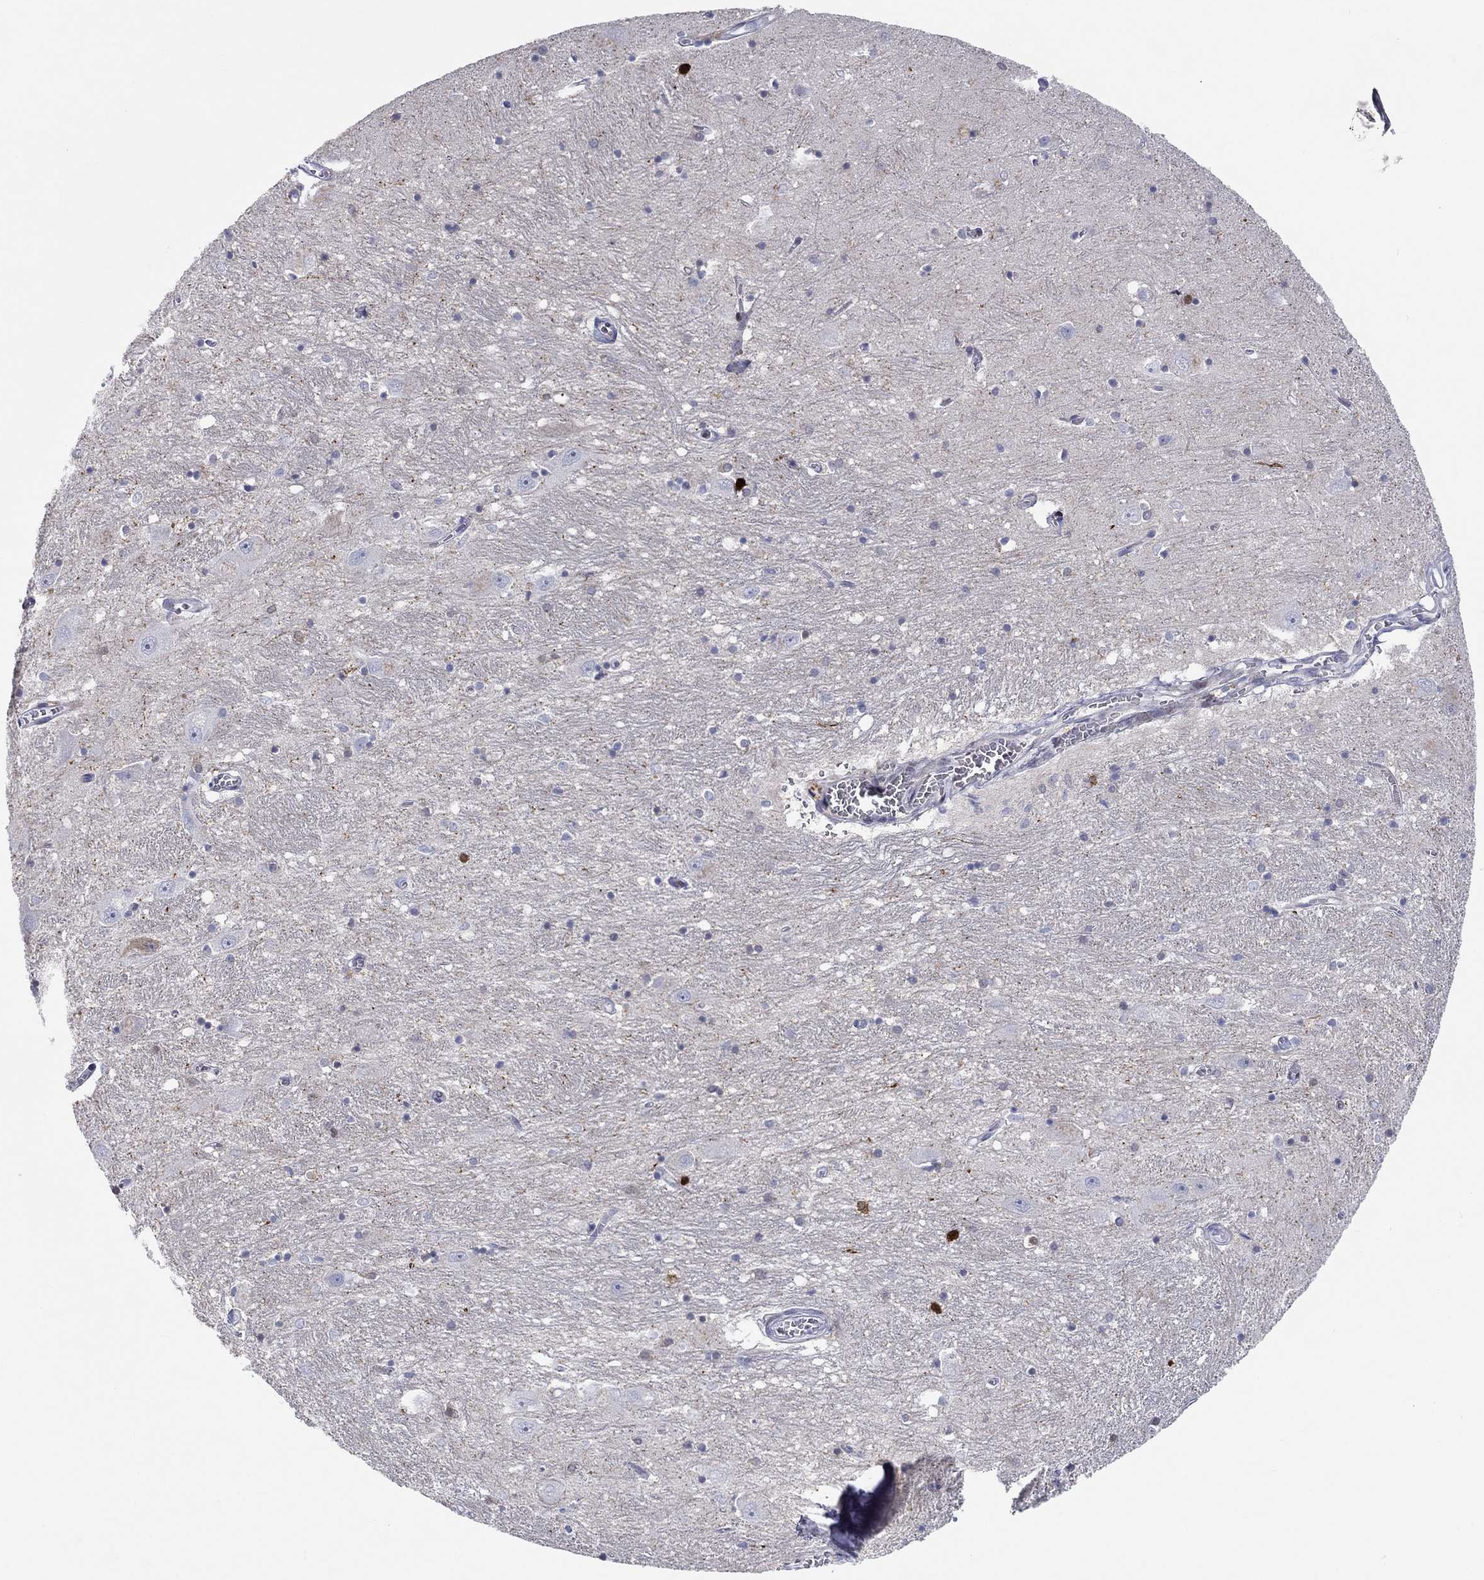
{"staining": {"intensity": "moderate", "quantity": "<25%", "location": "cytoplasmic/membranous"}, "tissue": "caudate", "cell_type": "Glial cells", "image_type": "normal", "snomed": [{"axis": "morphology", "description": "Normal tissue, NOS"}, {"axis": "topography", "description": "Lateral ventricle wall"}], "caption": "Benign caudate displays moderate cytoplasmic/membranous expression in approximately <25% of glial cells, visualized by immunohistochemistry.", "gene": "ARHGAP36", "patient": {"sex": "male", "age": 54}}